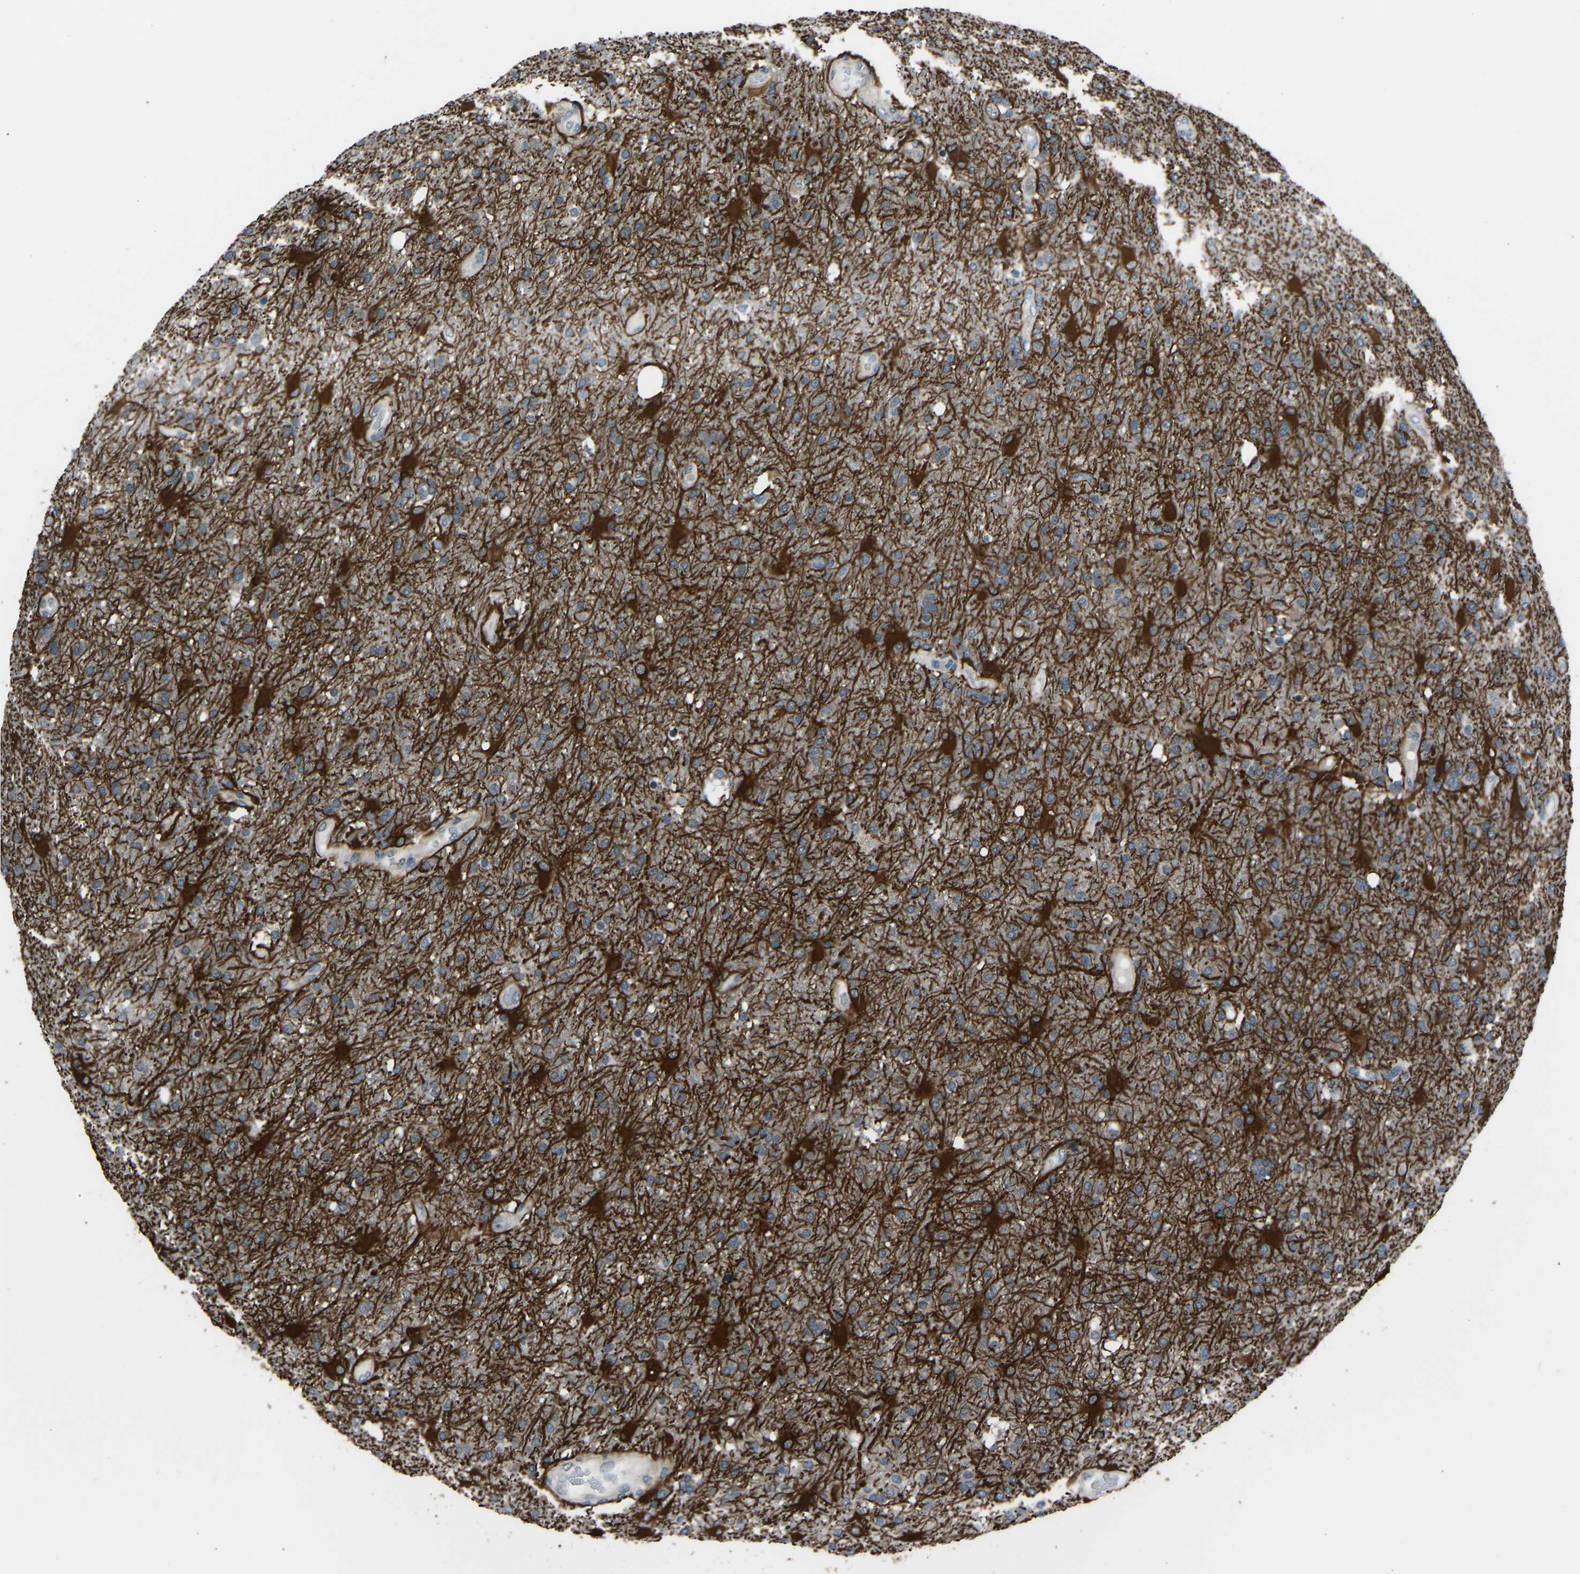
{"staining": {"intensity": "negative", "quantity": "none", "location": "none"}, "tissue": "glioma", "cell_type": "Tumor cells", "image_type": "cancer", "snomed": [{"axis": "morphology", "description": "Glioma, malignant, High grade"}, {"axis": "topography", "description": "Brain"}], "caption": "Tumor cells are negative for brown protein staining in malignant high-grade glioma.", "gene": "CDK2AP1", "patient": {"sex": "male", "age": 72}}